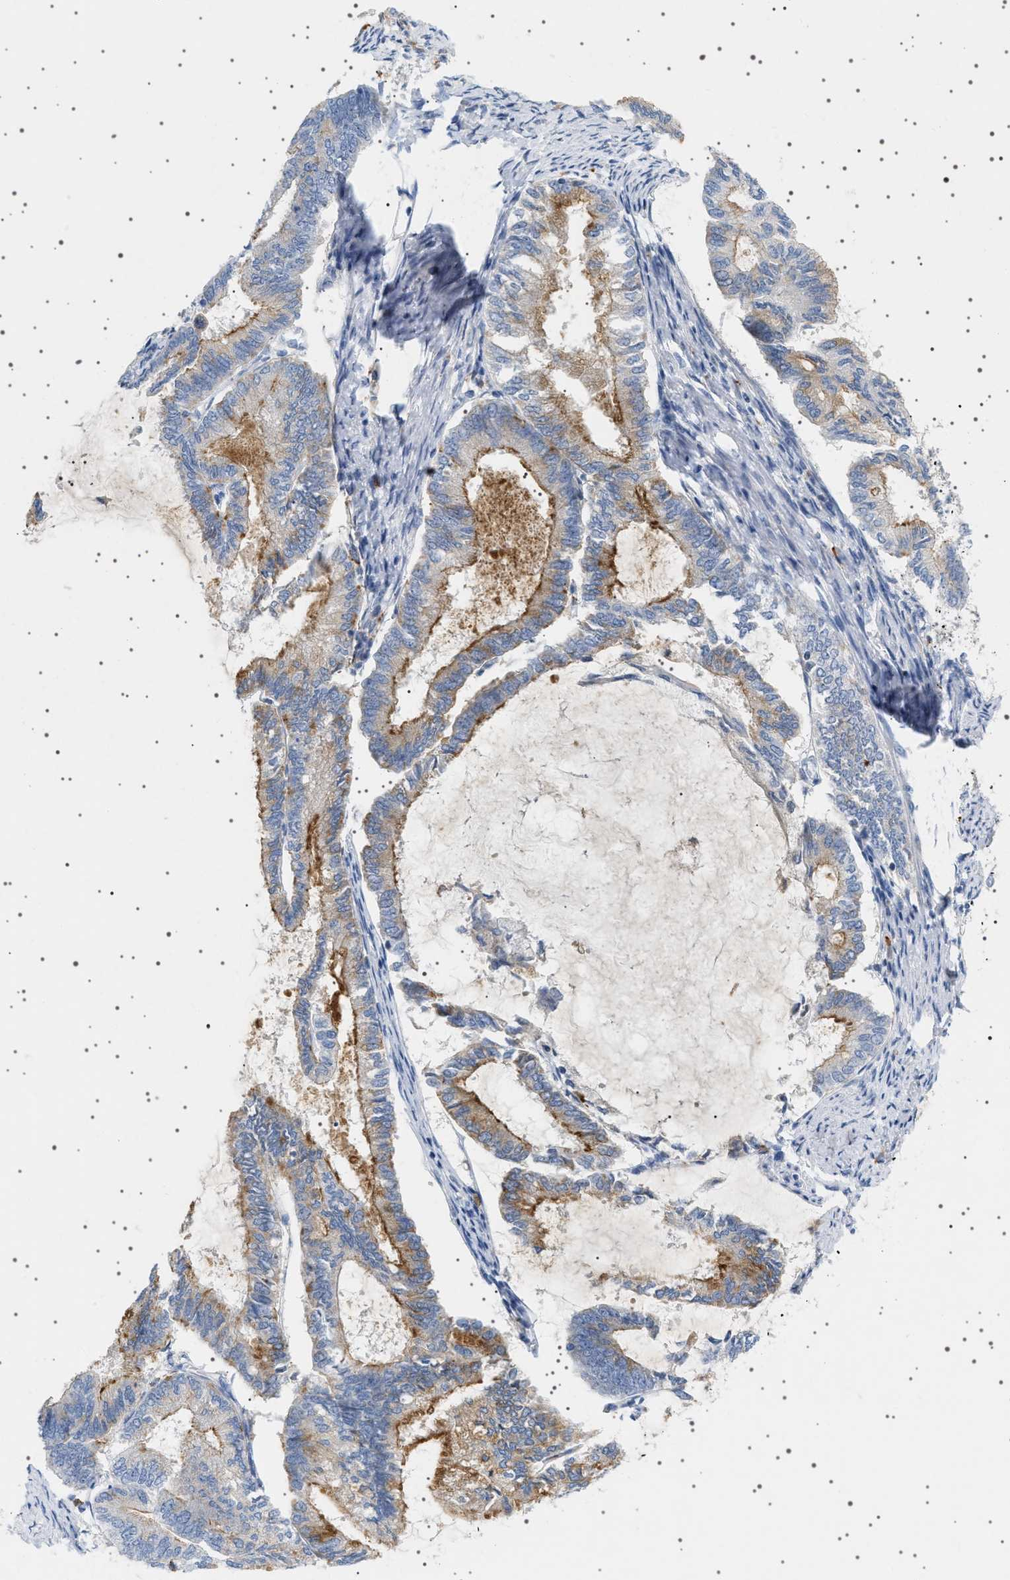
{"staining": {"intensity": "moderate", "quantity": "25%-75%", "location": "cytoplasmic/membranous"}, "tissue": "endometrial cancer", "cell_type": "Tumor cells", "image_type": "cancer", "snomed": [{"axis": "morphology", "description": "Adenocarcinoma, NOS"}, {"axis": "topography", "description": "Endometrium"}], "caption": "Tumor cells exhibit medium levels of moderate cytoplasmic/membranous positivity in approximately 25%-75% of cells in adenocarcinoma (endometrial).", "gene": "ADCY10", "patient": {"sex": "female", "age": 86}}